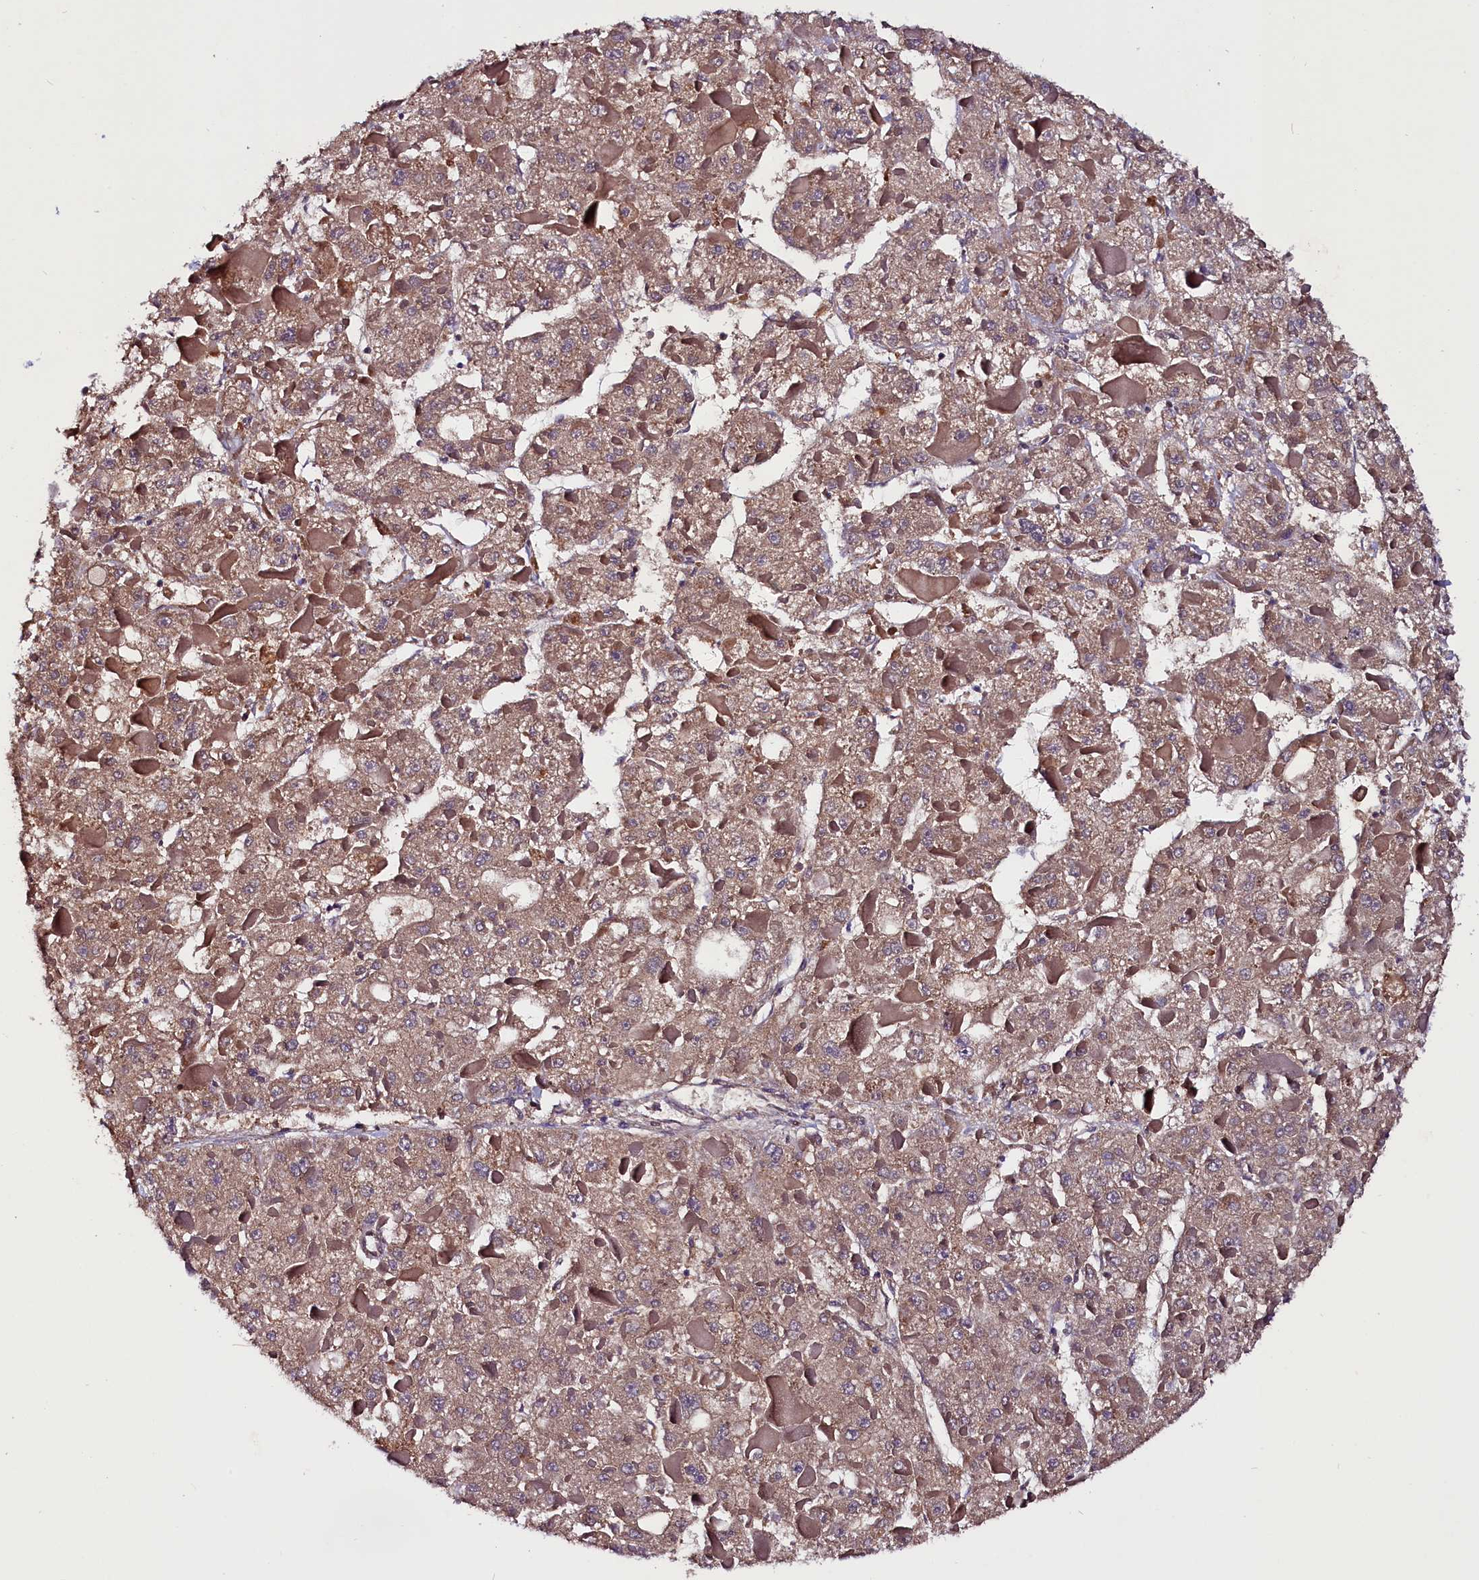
{"staining": {"intensity": "moderate", "quantity": ">75%", "location": "cytoplasmic/membranous"}, "tissue": "liver cancer", "cell_type": "Tumor cells", "image_type": "cancer", "snomed": [{"axis": "morphology", "description": "Carcinoma, Hepatocellular, NOS"}, {"axis": "topography", "description": "Liver"}], "caption": "A medium amount of moderate cytoplasmic/membranous staining is present in approximately >75% of tumor cells in liver cancer (hepatocellular carcinoma) tissue. (DAB = brown stain, brightfield microscopy at high magnification).", "gene": "SIX5", "patient": {"sex": "female", "age": 73}}